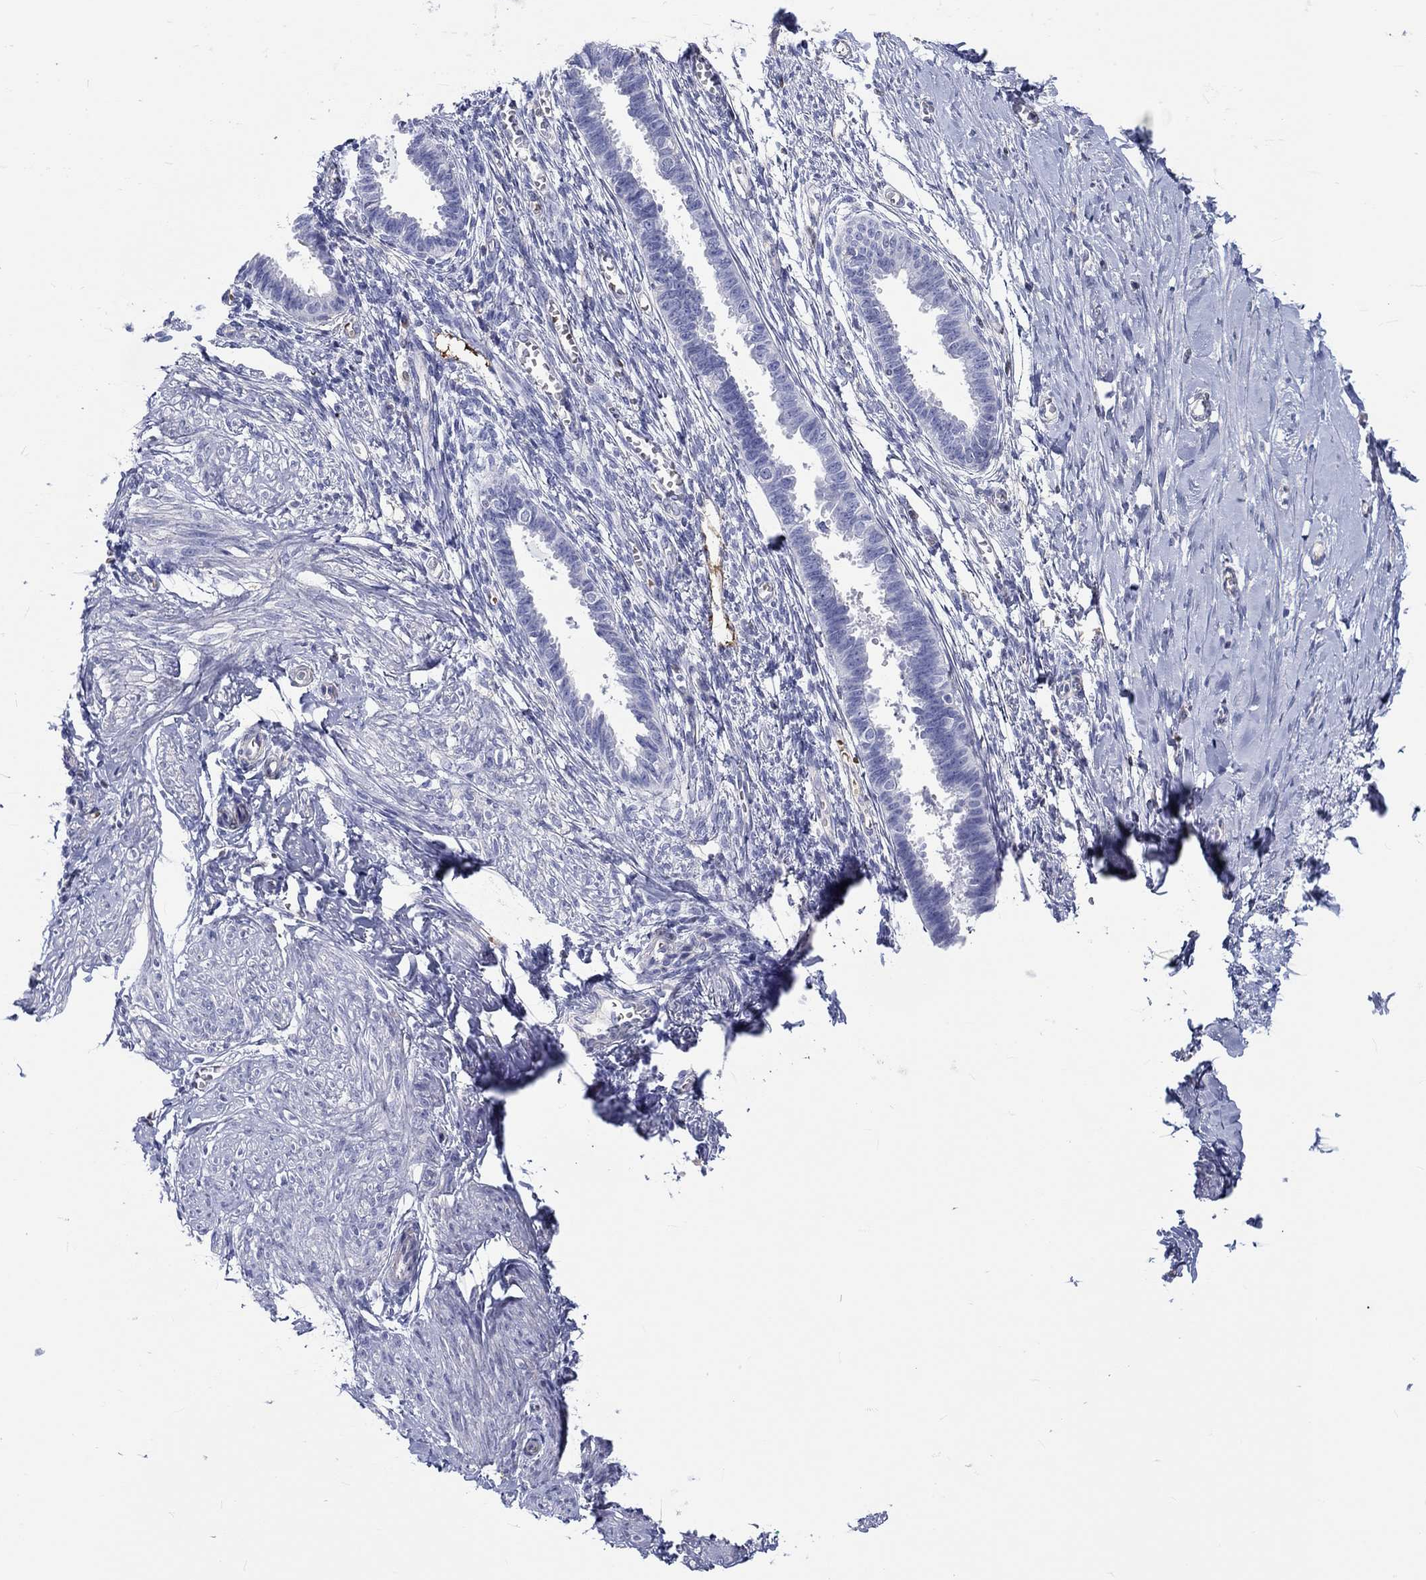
{"staining": {"intensity": "moderate", "quantity": "<25%", "location": "cytoplasmic/membranous"}, "tissue": "endometrium", "cell_type": "Cells in endometrial stroma", "image_type": "normal", "snomed": [{"axis": "morphology", "description": "Normal tissue, NOS"}, {"axis": "topography", "description": "Cervix"}, {"axis": "topography", "description": "Endometrium"}], "caption": "Endometrium stained for a protein (brown) shows moderate cytoplasmic/membranous positive positivity in approximately <25% of cells in endometrial stroma.", "gene": "CDY1B", "patient": {"sex": "female", "age": 37}}